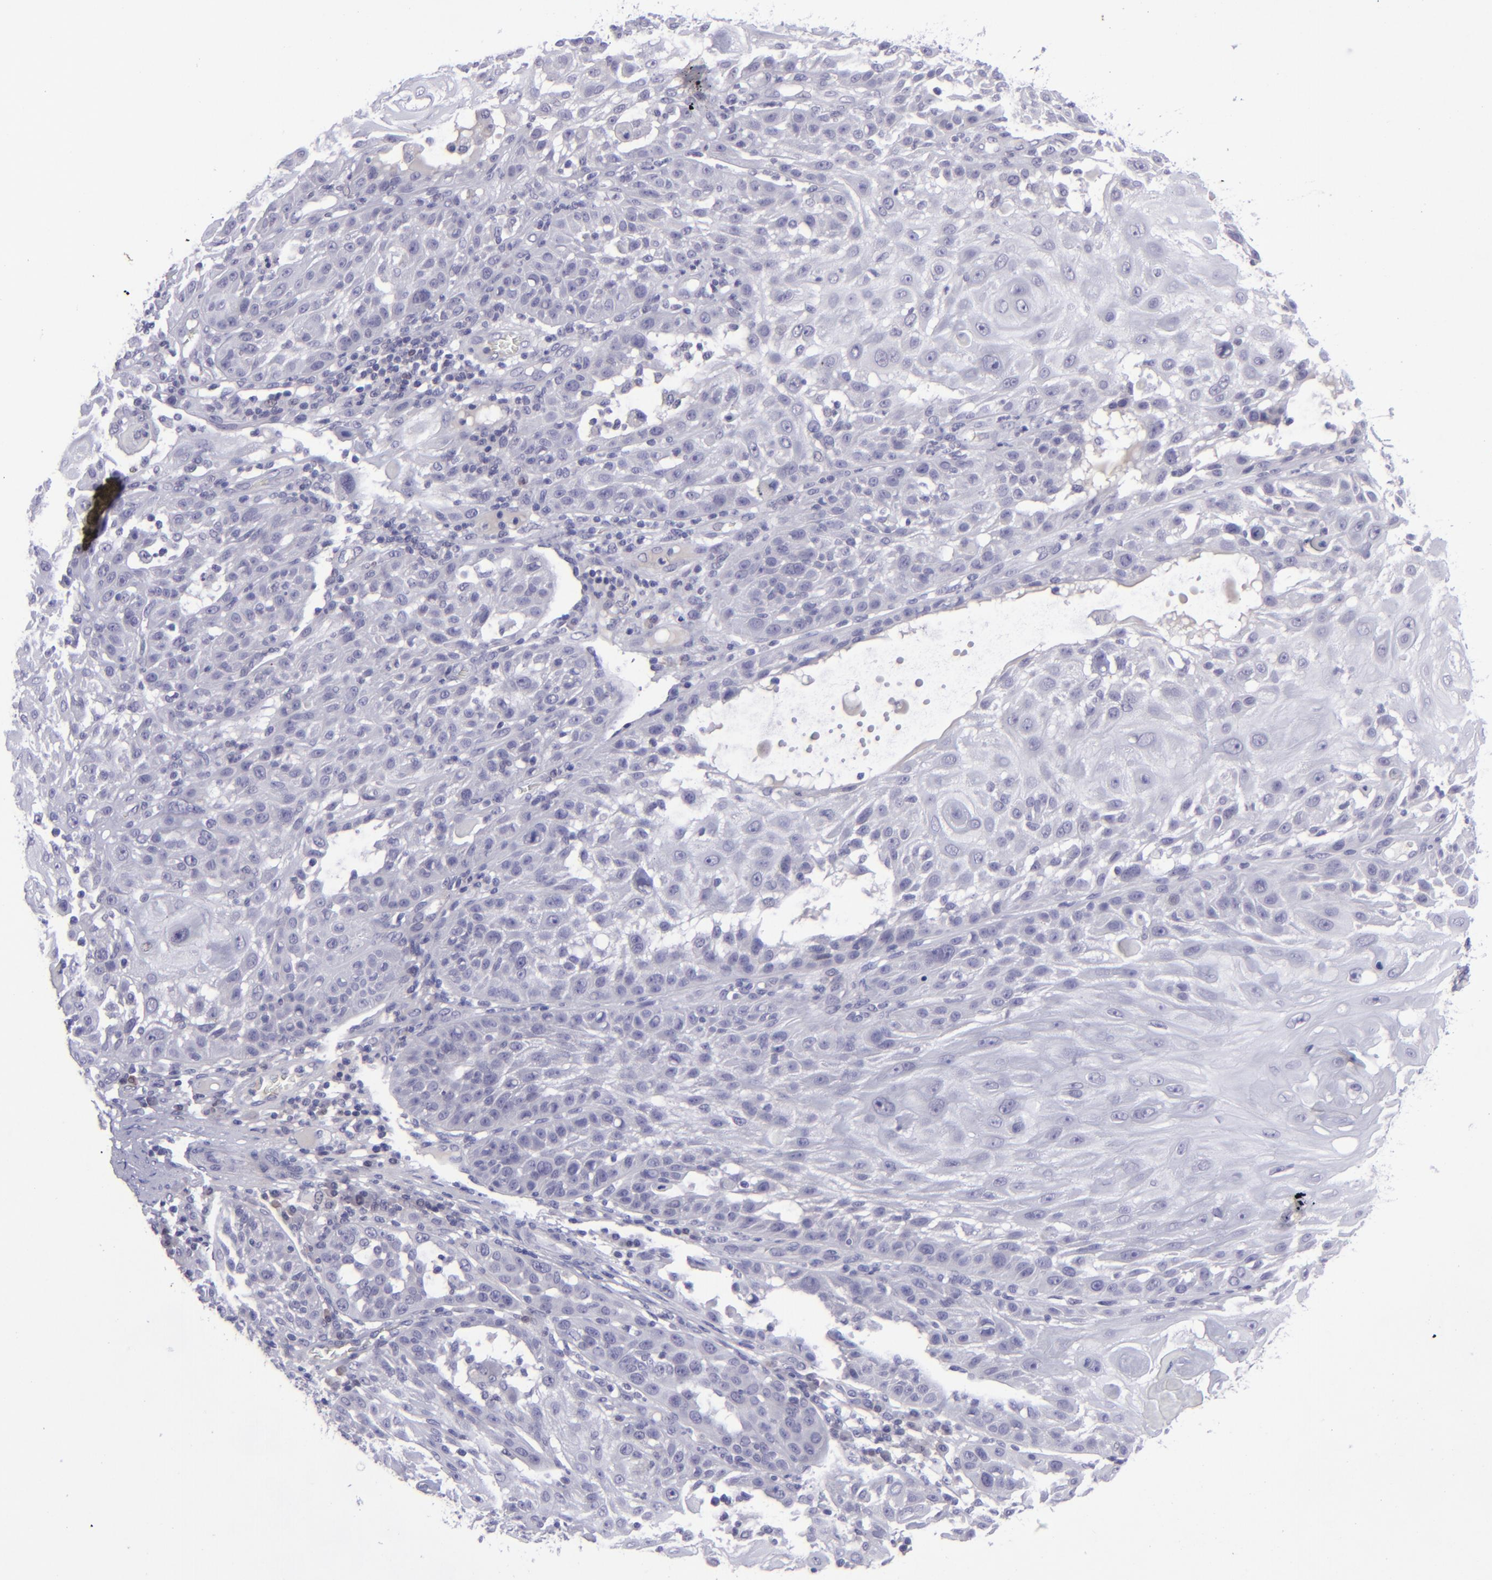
{"staining": {"intensity": "negative", "quantity": "none", "location": "none"}, "tissue": "skin cancer", "cell_type": "Tumor cells", "image_type": "cancer", "snomed": [{"axis": "morphology", "description": "Squamous cell carcinoma, NOS"}, {"axis": "topography", "description": "Skin"}], "caption": "Tumor cells are negative for protein expression in human squamous cell carcinoma (skin).", "gene": "POU2F2", "patient": {"sex": "female", "age": 89}}